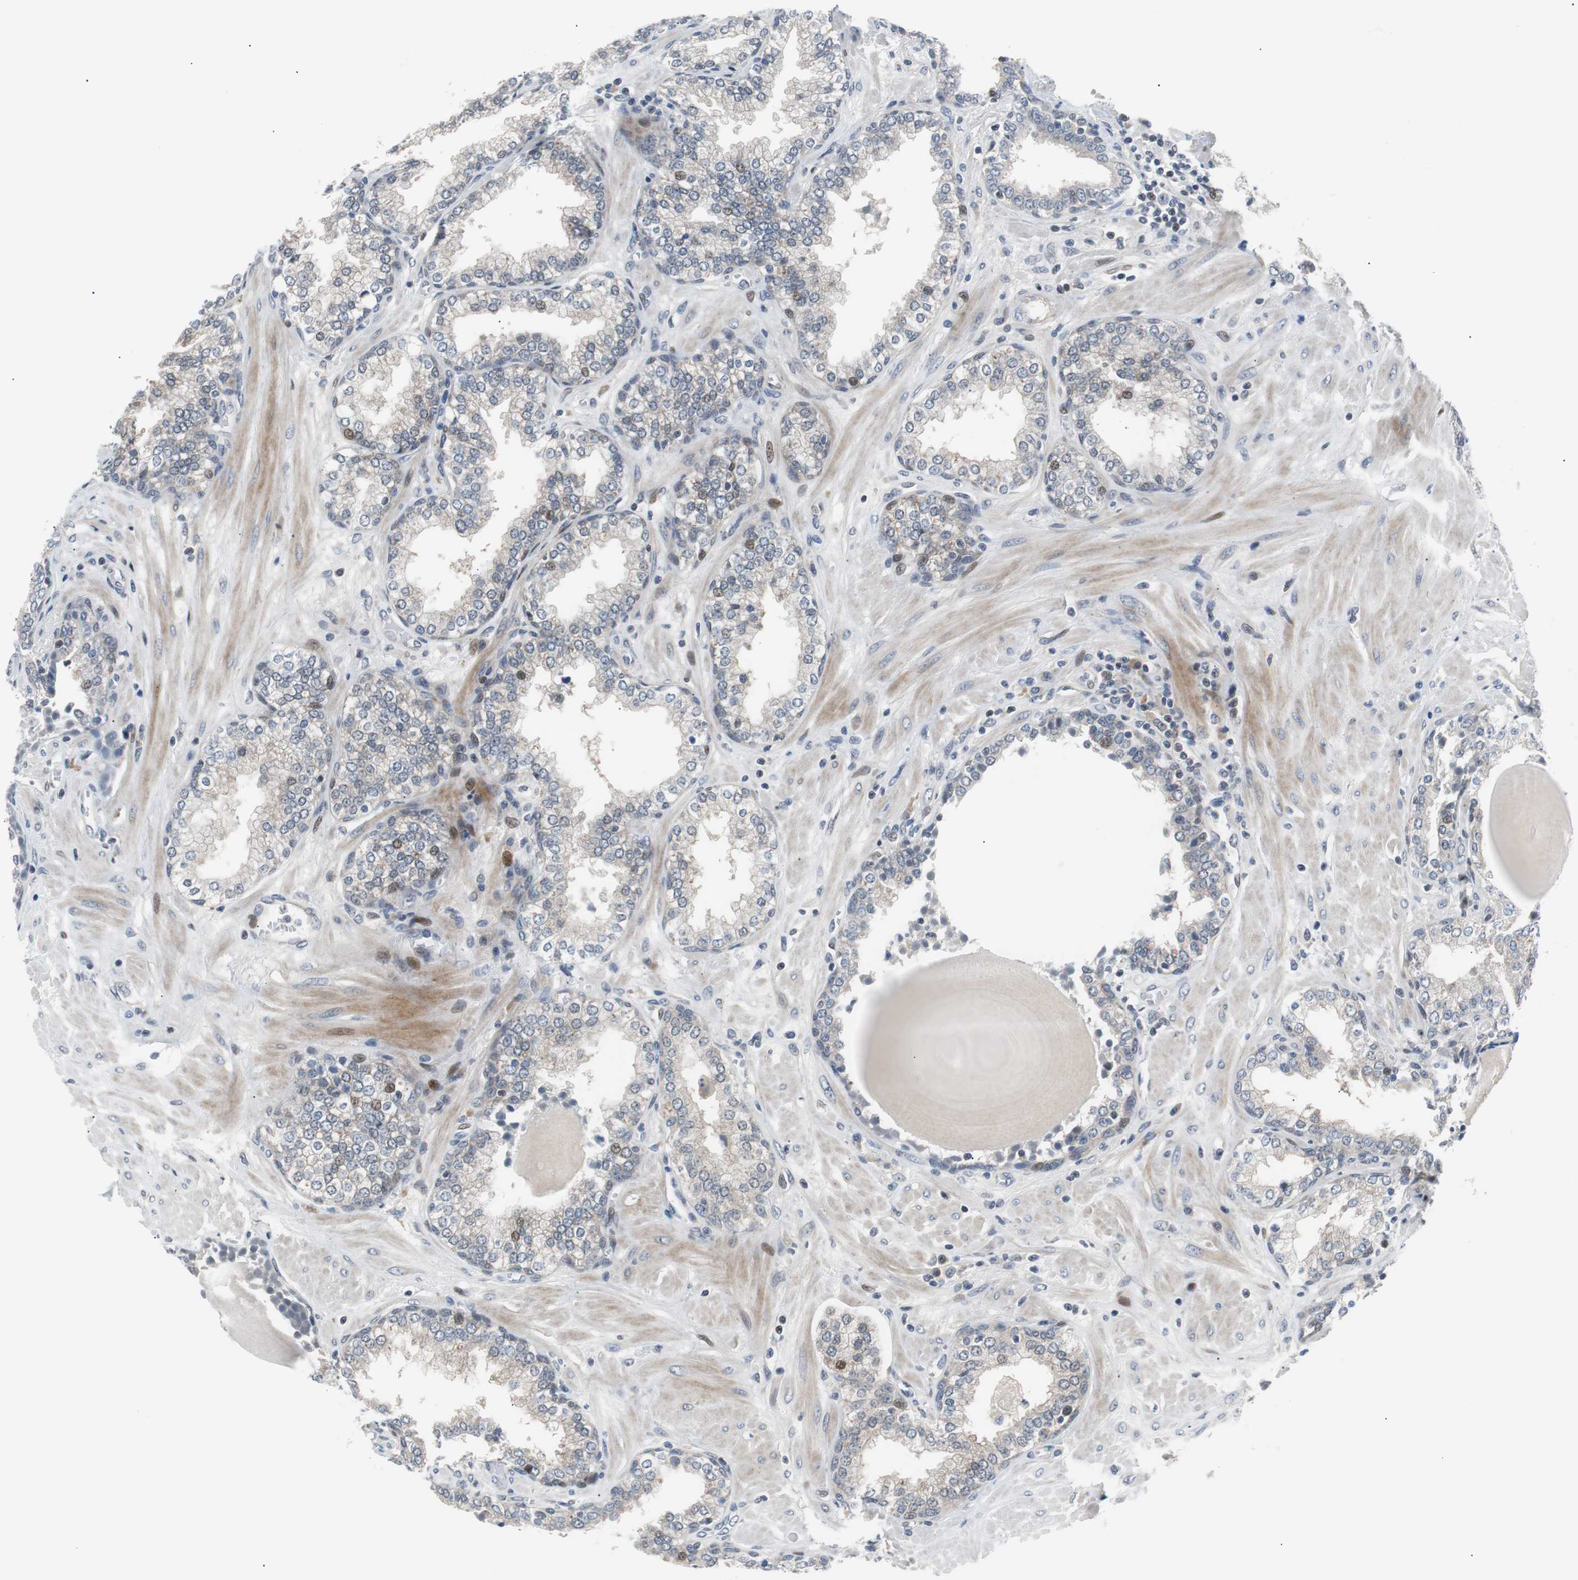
{"staining": {"intensity": "weak", "quantity": "<25%", "location": "nuclear"}, "tissue": "prostate", "cell_type": "Glandular cells", "image_type": "normal", "snomed": [{"axis": "morphology", "description": "Normal tissue, NOS"}, {"axis": "topography", "description": "Prostate"}], "caption": "The immunohistochemistry (IHC) image has no significant staining in glandular cells of prostate.", "gene": "MAP2K4", "patient": {"sex": "male", "age": 51}}